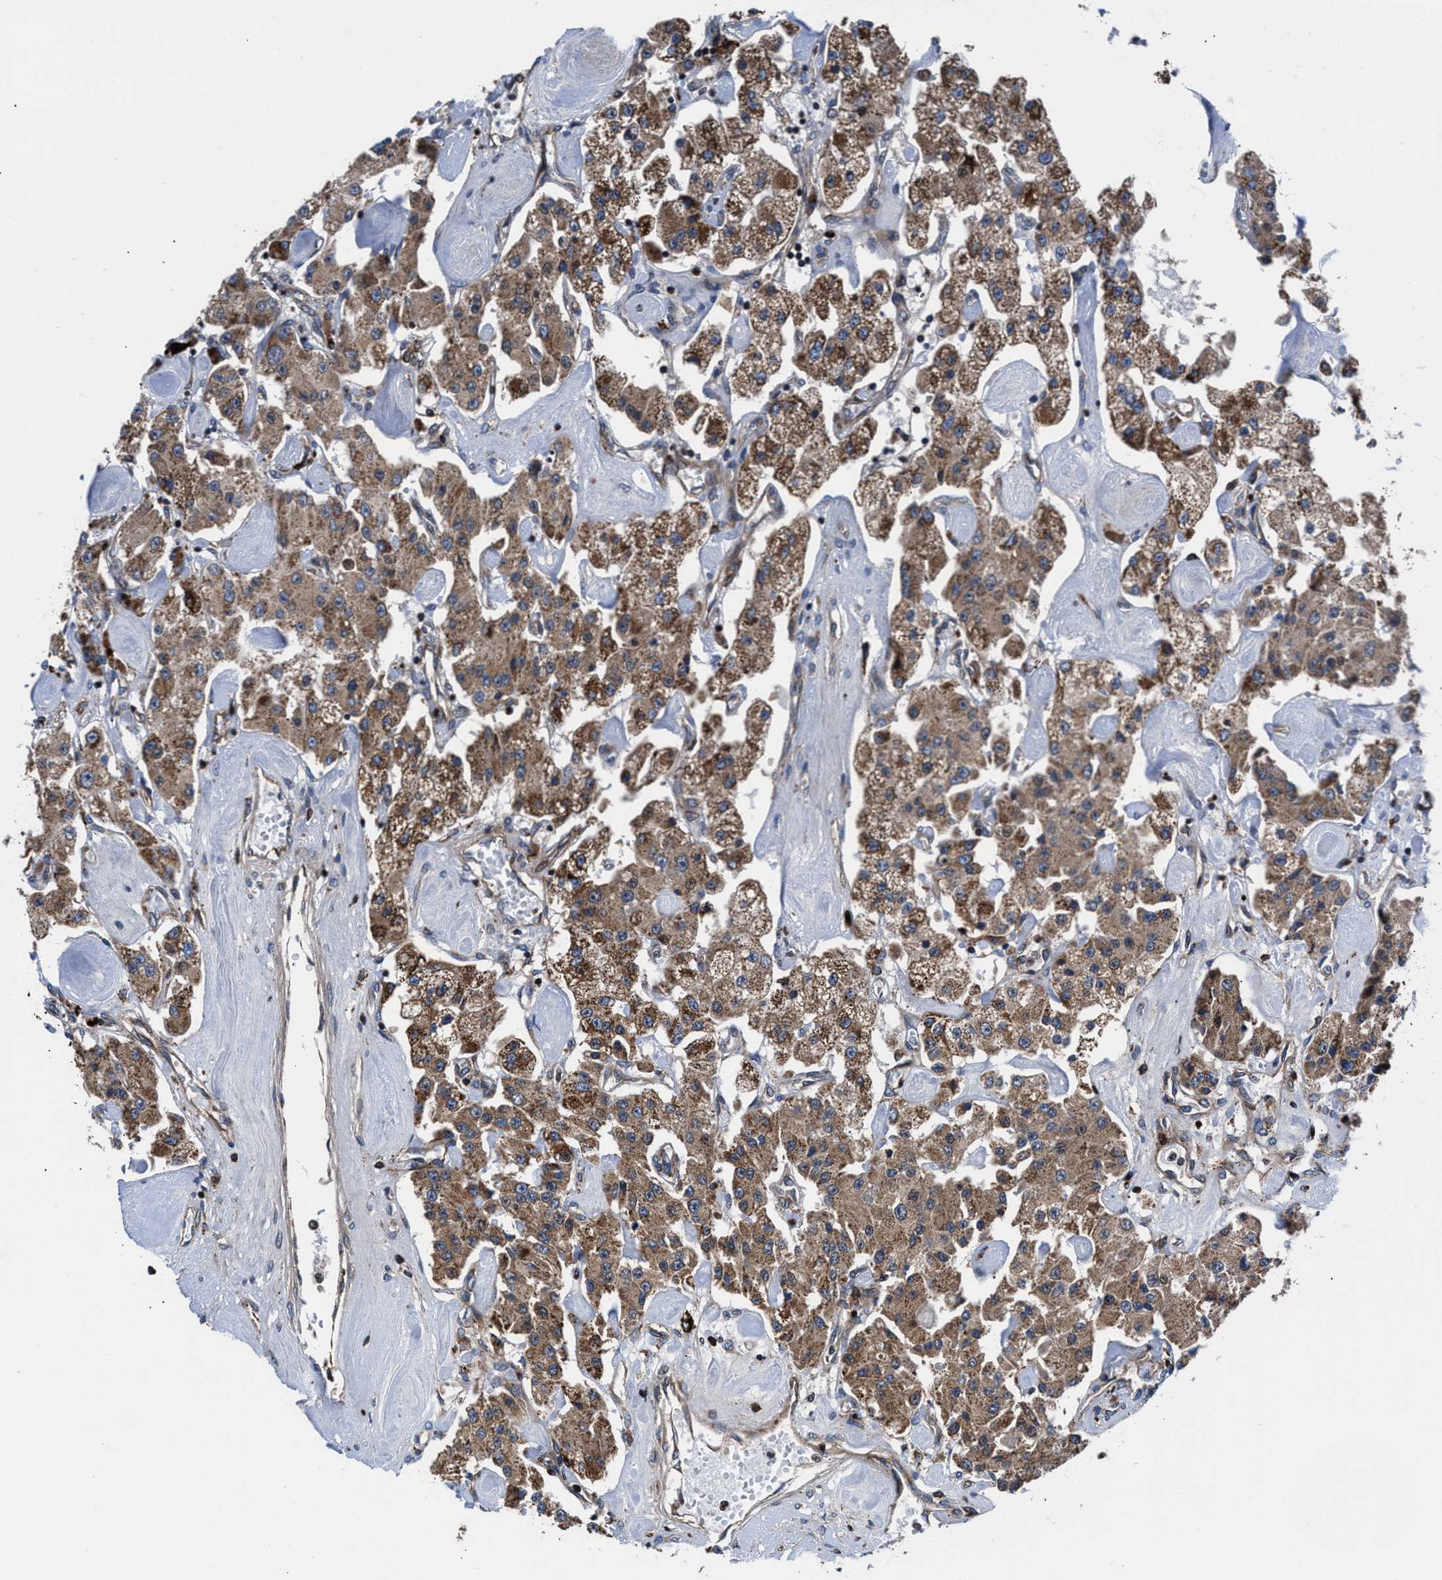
{"staining": {"intensity": "moderate", "quantity": ">75%", "location": "cytoplasmic/membranous"}, "tissue": "carcinoid", "cell_type": "Tumor cells", "image_type": "cancer", "snomed": [{"axis": "morphology", "description": "Carcinoid, malignant, NOS"}, {"axis": "topography", "description": "Pancreas"}], "caption": "Protein staining by immunohistochemistry reveals moderate cytoplasmic/membranous expression in approximately >75% of tumor cells in carcinoid.", "gene": "PRR15L", "patient": {"sex": "male", "age": 41}}